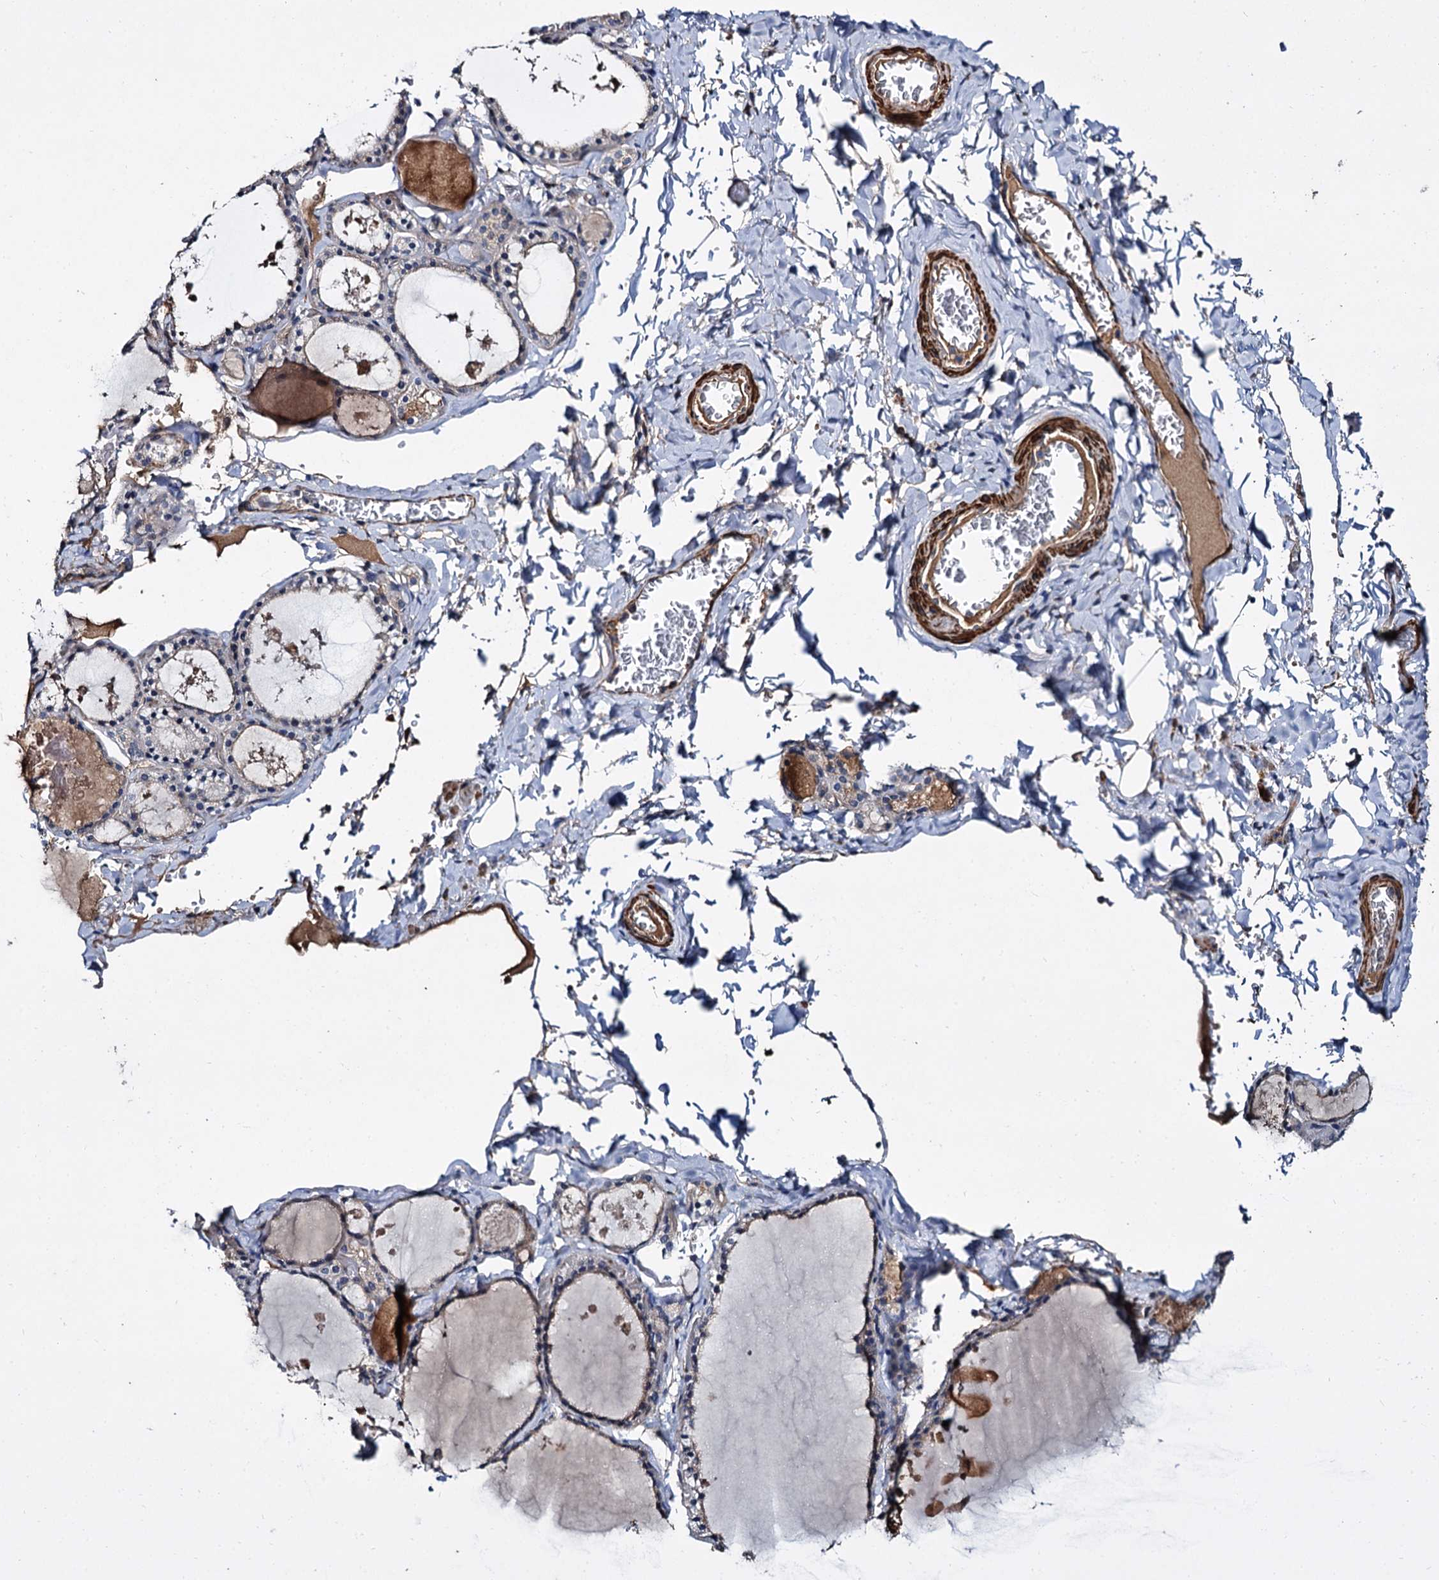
{"staining": {"intensity": "negative", "quantity": "none", "location": "none"}, "tissue": "thyroid gland", "cell_type": "Glandular cells", "image_type": "normal", "snomed": [{"axis": "morphology", "description": "Normal tissue, NOS"}, {"axis": "topography", "description": "Thyroid gland"}], "caption": "The histopathology image reveals no staining of glandular cells in normal thyroid gland.", "gene": "ISM2", "patient": {"sex": "male", "age": 56}}